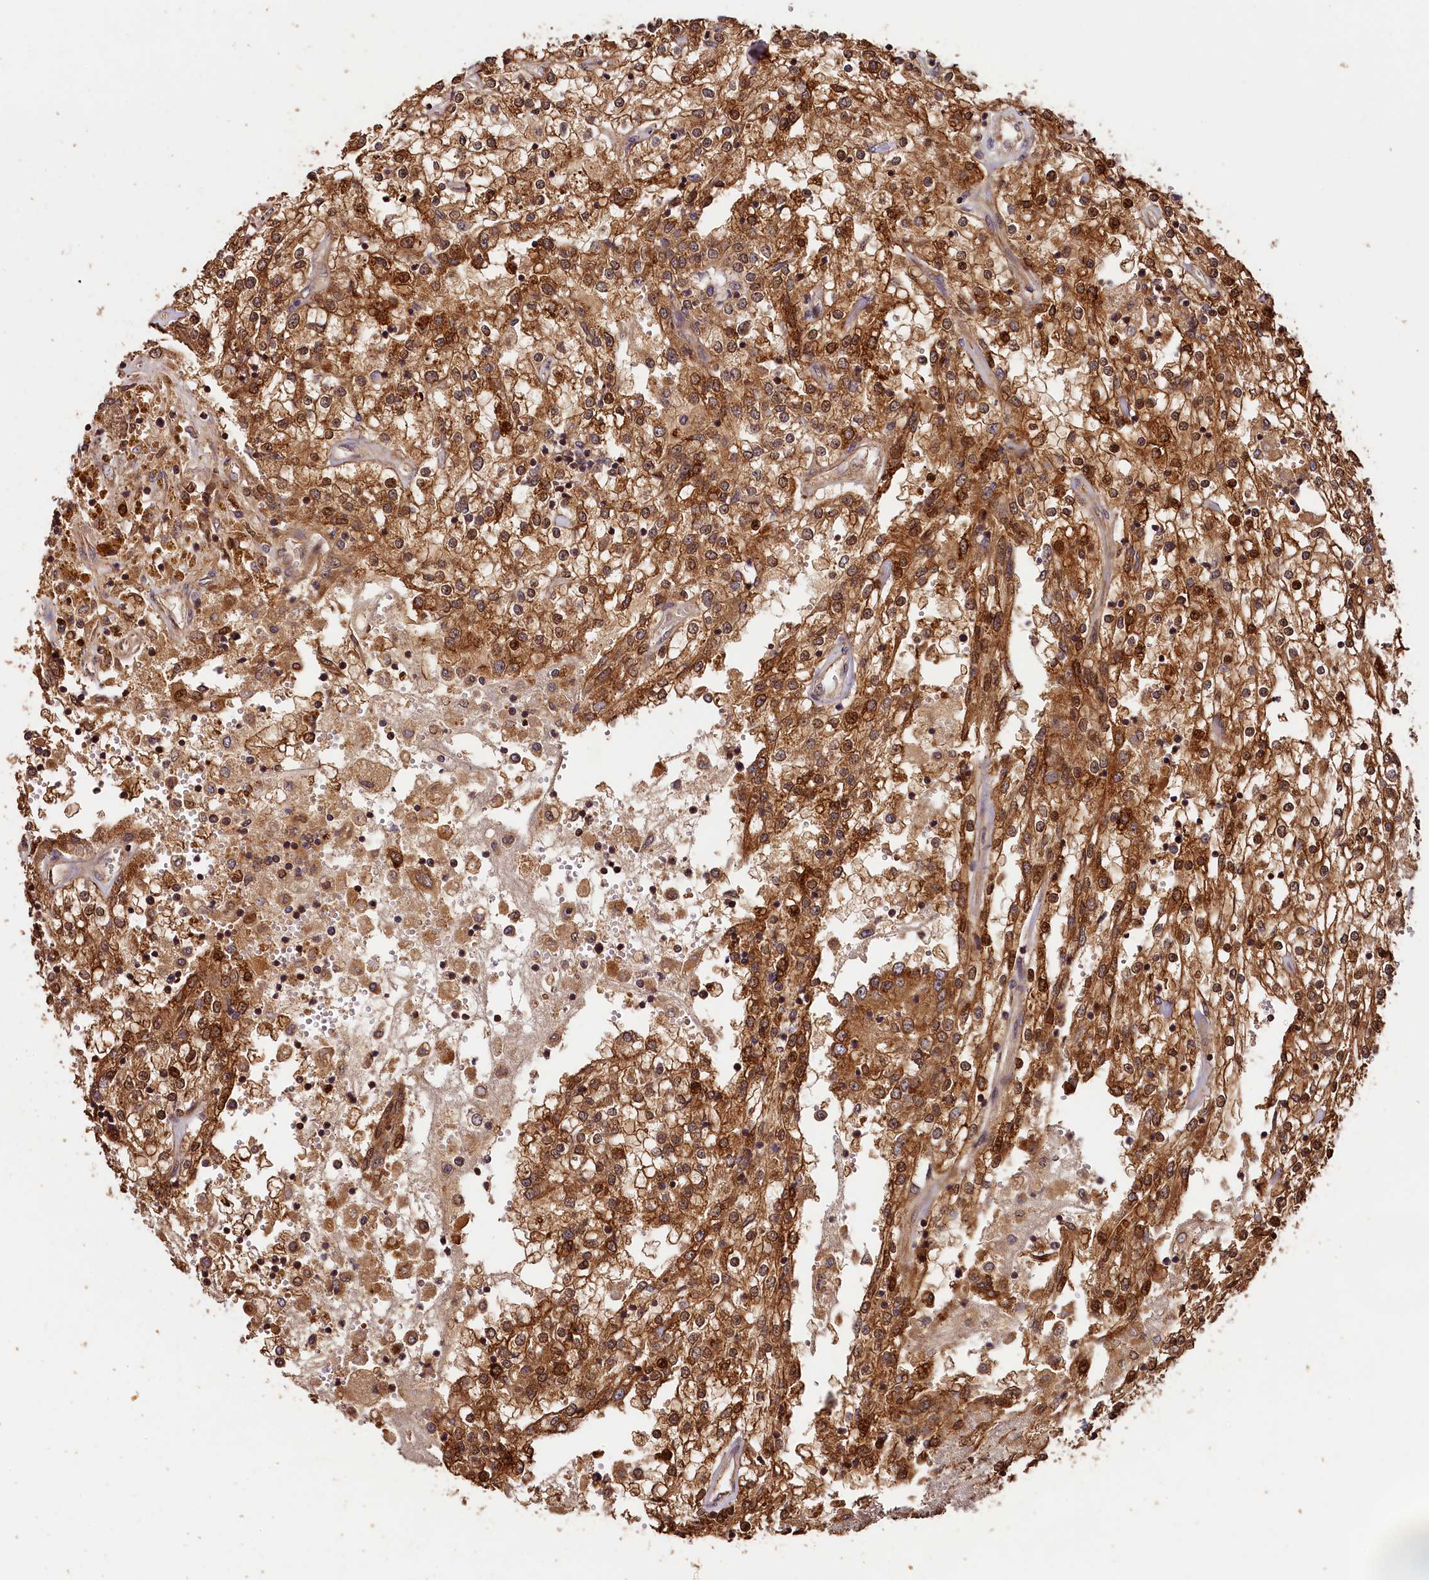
{"staining": {"intensity": "strong", "quantity": "25%-75%", "location": "cytoplasmic/membranous,nuclear"}, "tissue": "renal cancer", "cell_type": "Tumor cells", "image_type": "cancer", "snomed": [{"axis": "morphology", "description": "Adenocarcinoma, NOS"}, {"axis": "topography", "description": "Kidney"}], "caption": "Immunohistochemistry (IHC) staining of renal cancer (adenocarcinoma), which demonstrates high levels of strong cytoplasmic/membranous and nuclear expression in approximately 25%-75% of tumor cells indicating strong cytoplasmic/membranous and nuclear protein positivity. The staining was performed using DAB (brown) for protein detection and nuclei were counterstained in hematoxylin (blue).", "gene": "HMOX2", "patient": {"sex": "female", "age": 52}}